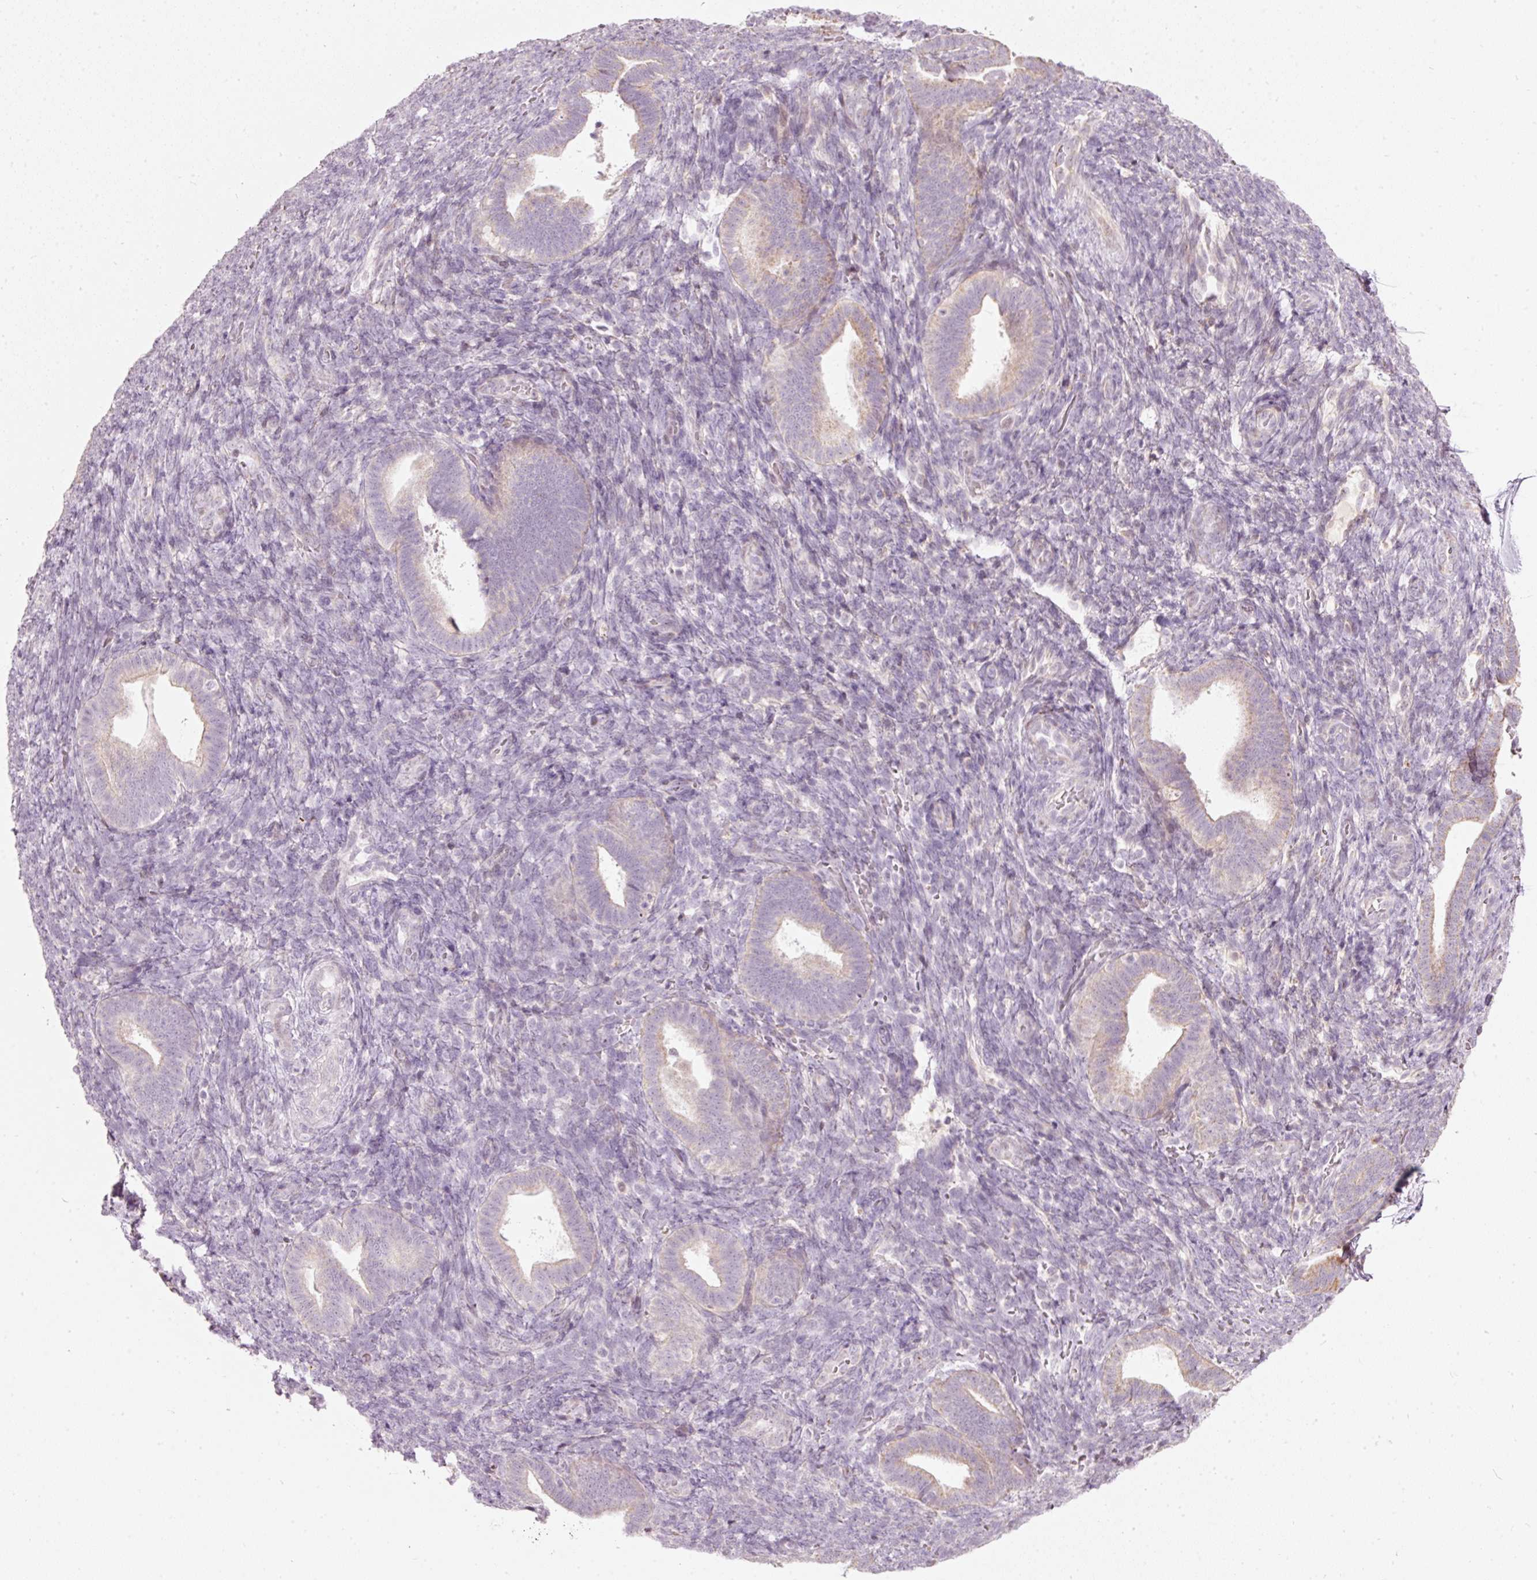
{"staining": {"intensity": "negative", "quantity": "none", "location": "none"}, "tissue": "endometrium", "cell_type": "Cells in endometrial stroma", "image_type": "normal", "snomed": [{"axis": "morphology", "description": "Normal tissue, NOS"}, {"axis": "topography", "description": "Endometrium"}], "caption": "Image shows no protein staining in cells in endometrial stroma of benign endometrium. (Stains: DAB (3,3'-diaminobenzidine) immunohistochemistry with hematoxylin counter stain, Microscopy: brightfield microscopy at high magnification).", "gene": "RNF39", "patient": {"sex": "female", "age": 34}}